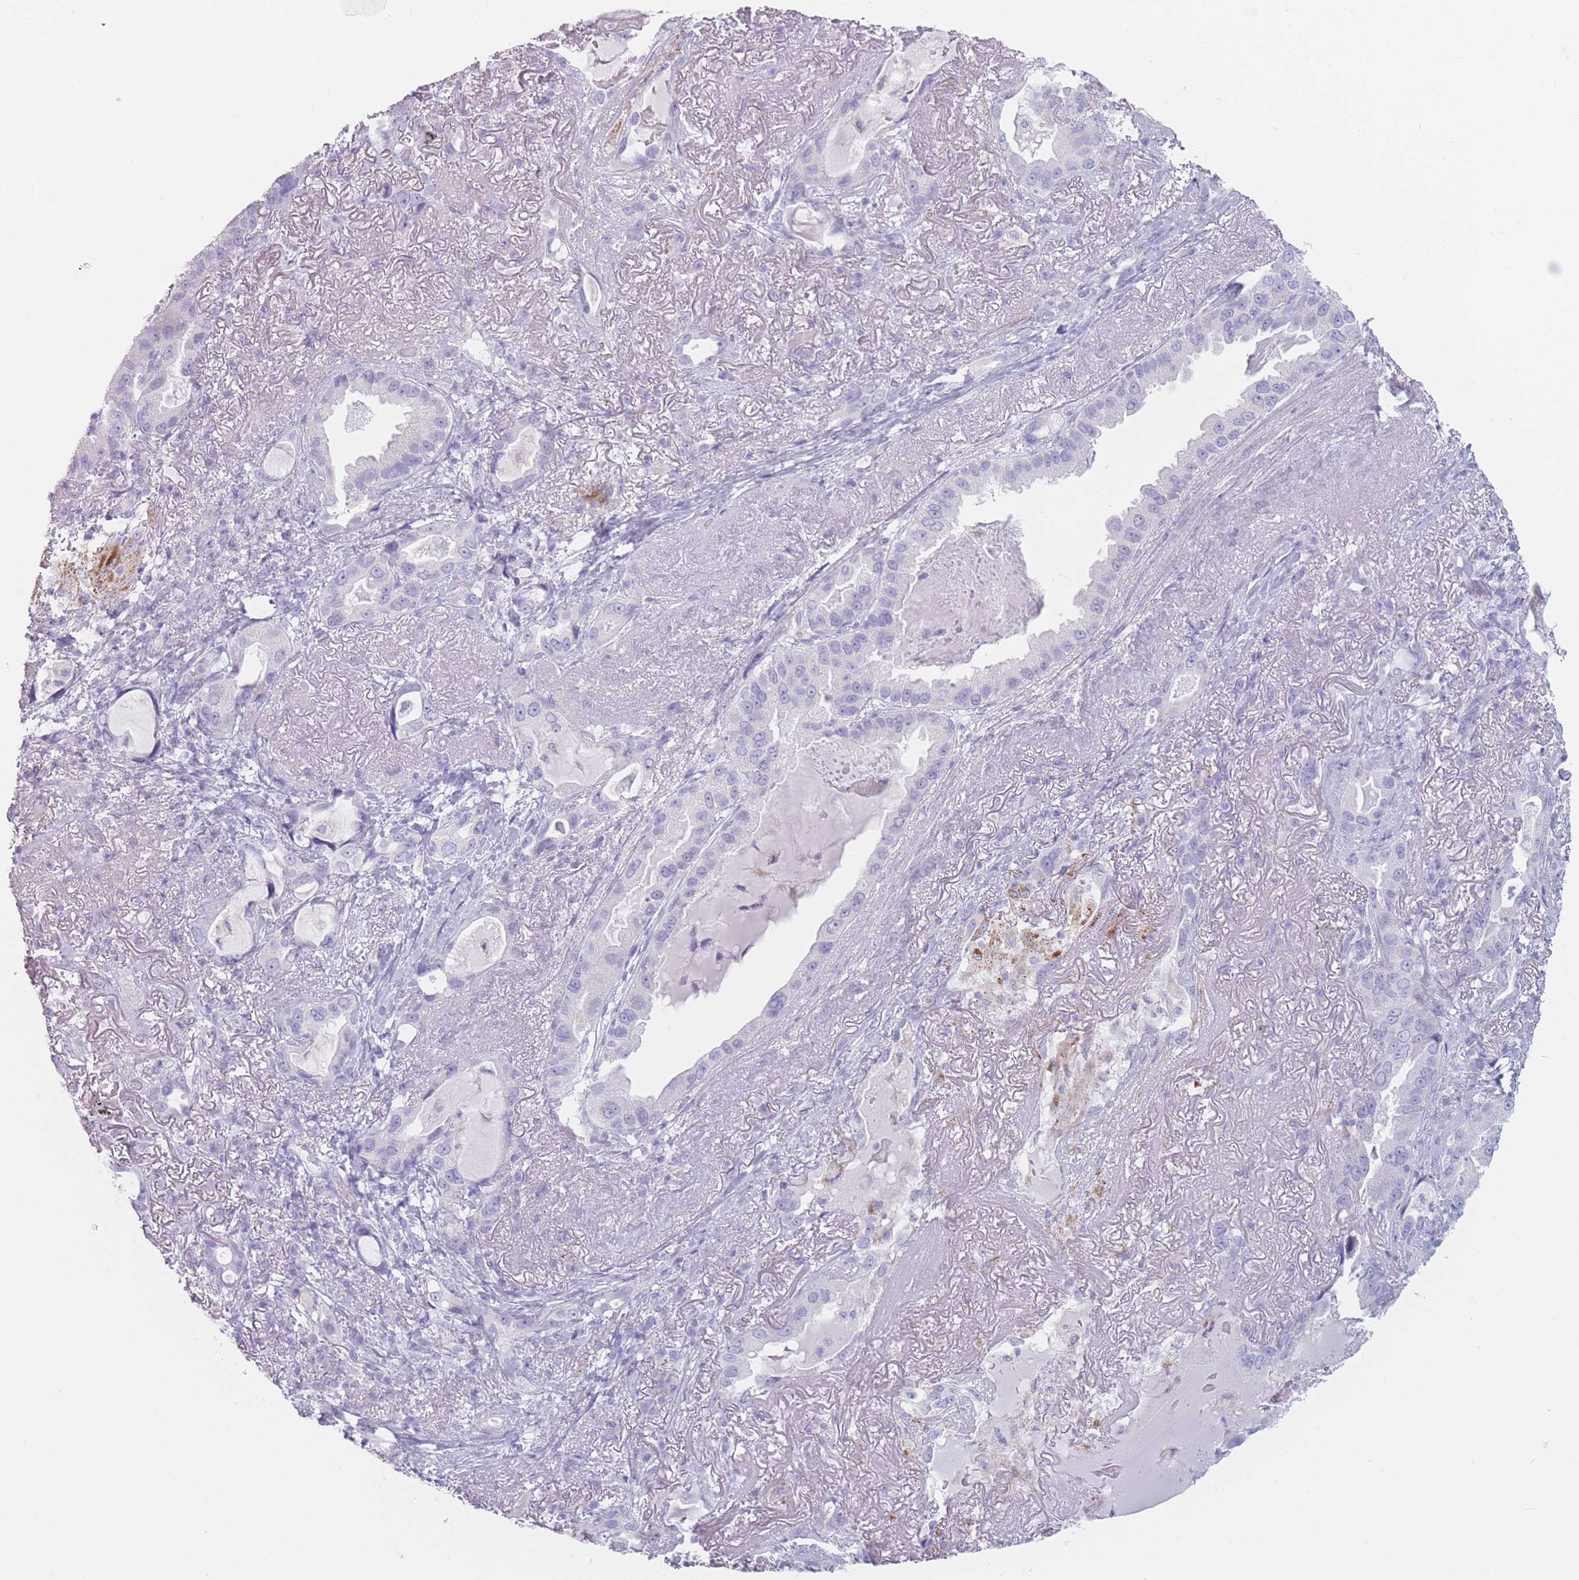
{"staining": {"intensity": "negative", "quantity": "none", "location": "none"}, "tissue": "lung cancer", "cell_type": "Tumor cells", "image_type": "cancer", "snomed": [{"axis": "morphology", "description": "Adenocarcinoma, NOS"}, {"axis": "topography", "description": "Lung"}], "caption": "Immunohistochemistry of human adenocarcinoma (lung) exhibits no staining in tumor cells.", "gene": "GPR12", "patient": {"sex": "female", "age": 69}}